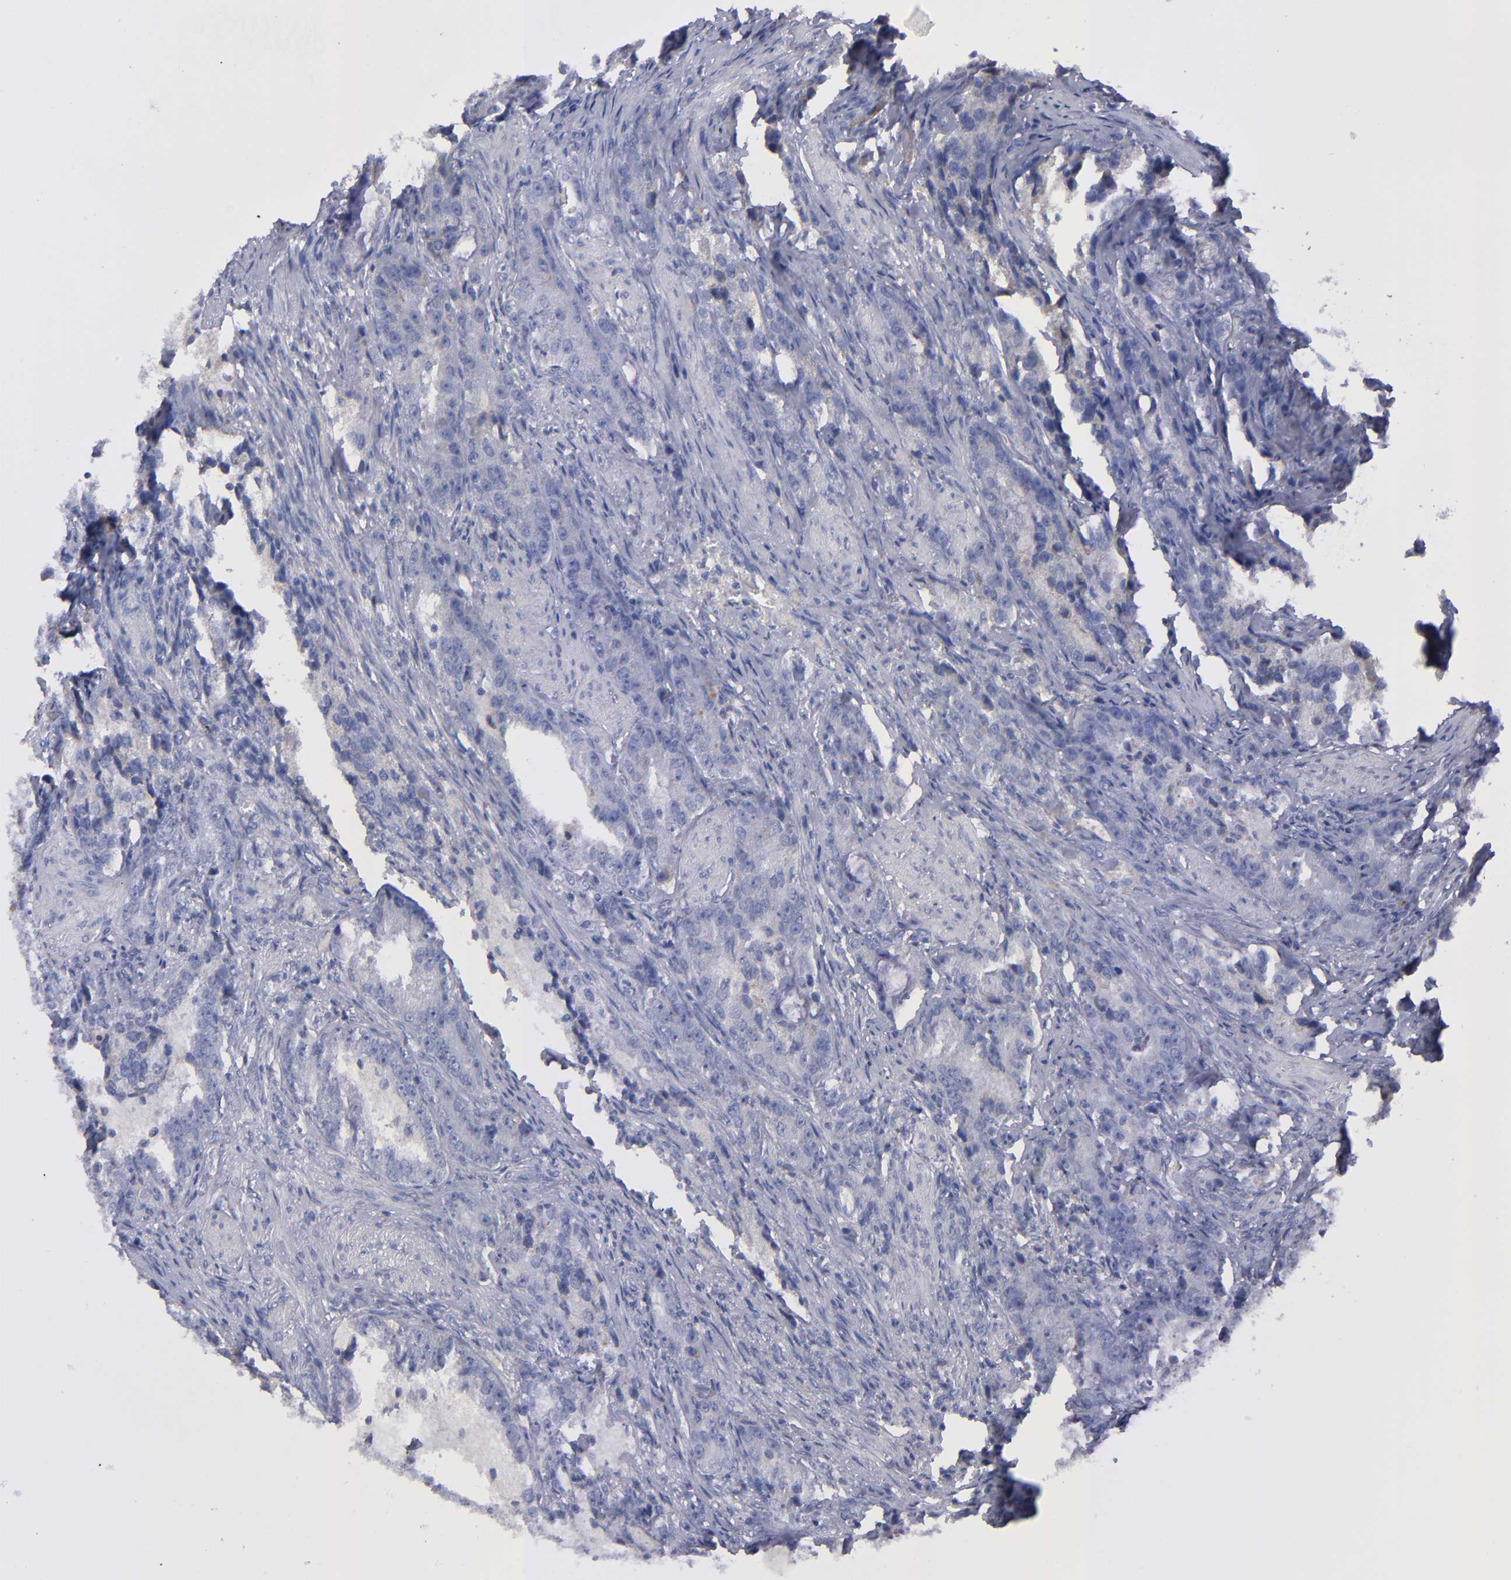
{"staining": {"intensity": "weak", "quantity": "<25%", "location": "cytoplasmic/membranous"}, "tissue": "prostate cancer", "cell_type": "Tumor cells", "image_type": "cancer", "snomed": [{"axis": "morphology", "description": "Adenocarcinoma, High grade"}, {"axis": "topography", "description": "Prostate"}], "caption": "A high-resolution histopathology image shows IHC staining of prostate cancer (high-grade adenocarcinoma), which exhibits no significant staining in tumor cells.", "gene": "MFGE8", "patient": {"sex": "male", "age": 63}}